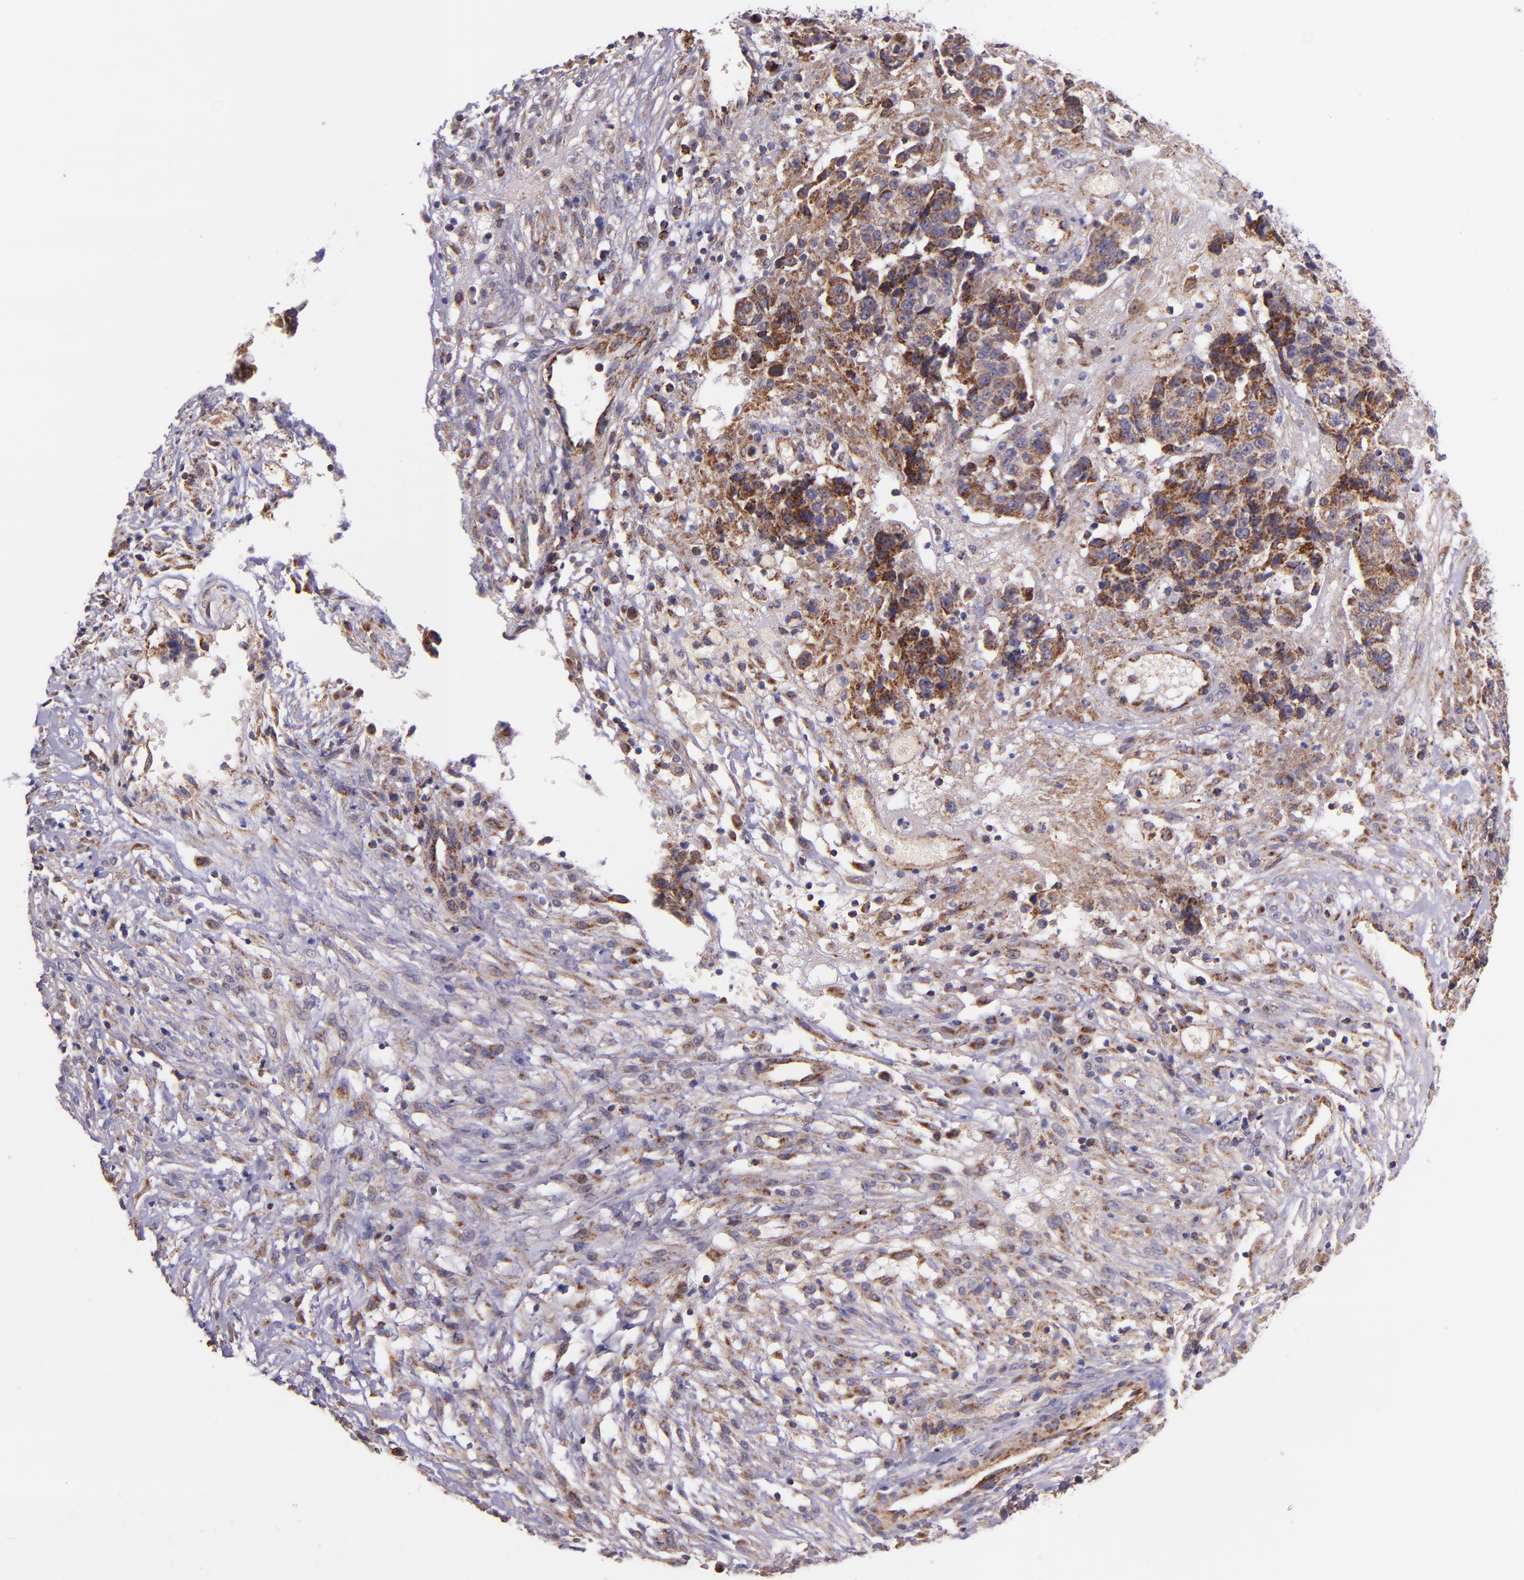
{"staining": {"intensity": "moderate", "quantity": ">75%", "location": "cytoplasmic/membranous"}, "tissue": "ovarian cancer", "cell_type": "Tumor cells", "image_type": "cancer", "snomed": [{"axis": "morphology", "description": "Carcinoma, endometroid"}, {"axis": "topography", "description": "Ovary"}], "caption": "Immunohistochemistry (IHC) of human endometroid carcinoma (ovarian) demonstrates medium levels of moderate cytoplasmic/membranous positivity in about >75% of tumor cells.", "gene": "IDH3G", "patient": {"sex": "female", "age": 42}}